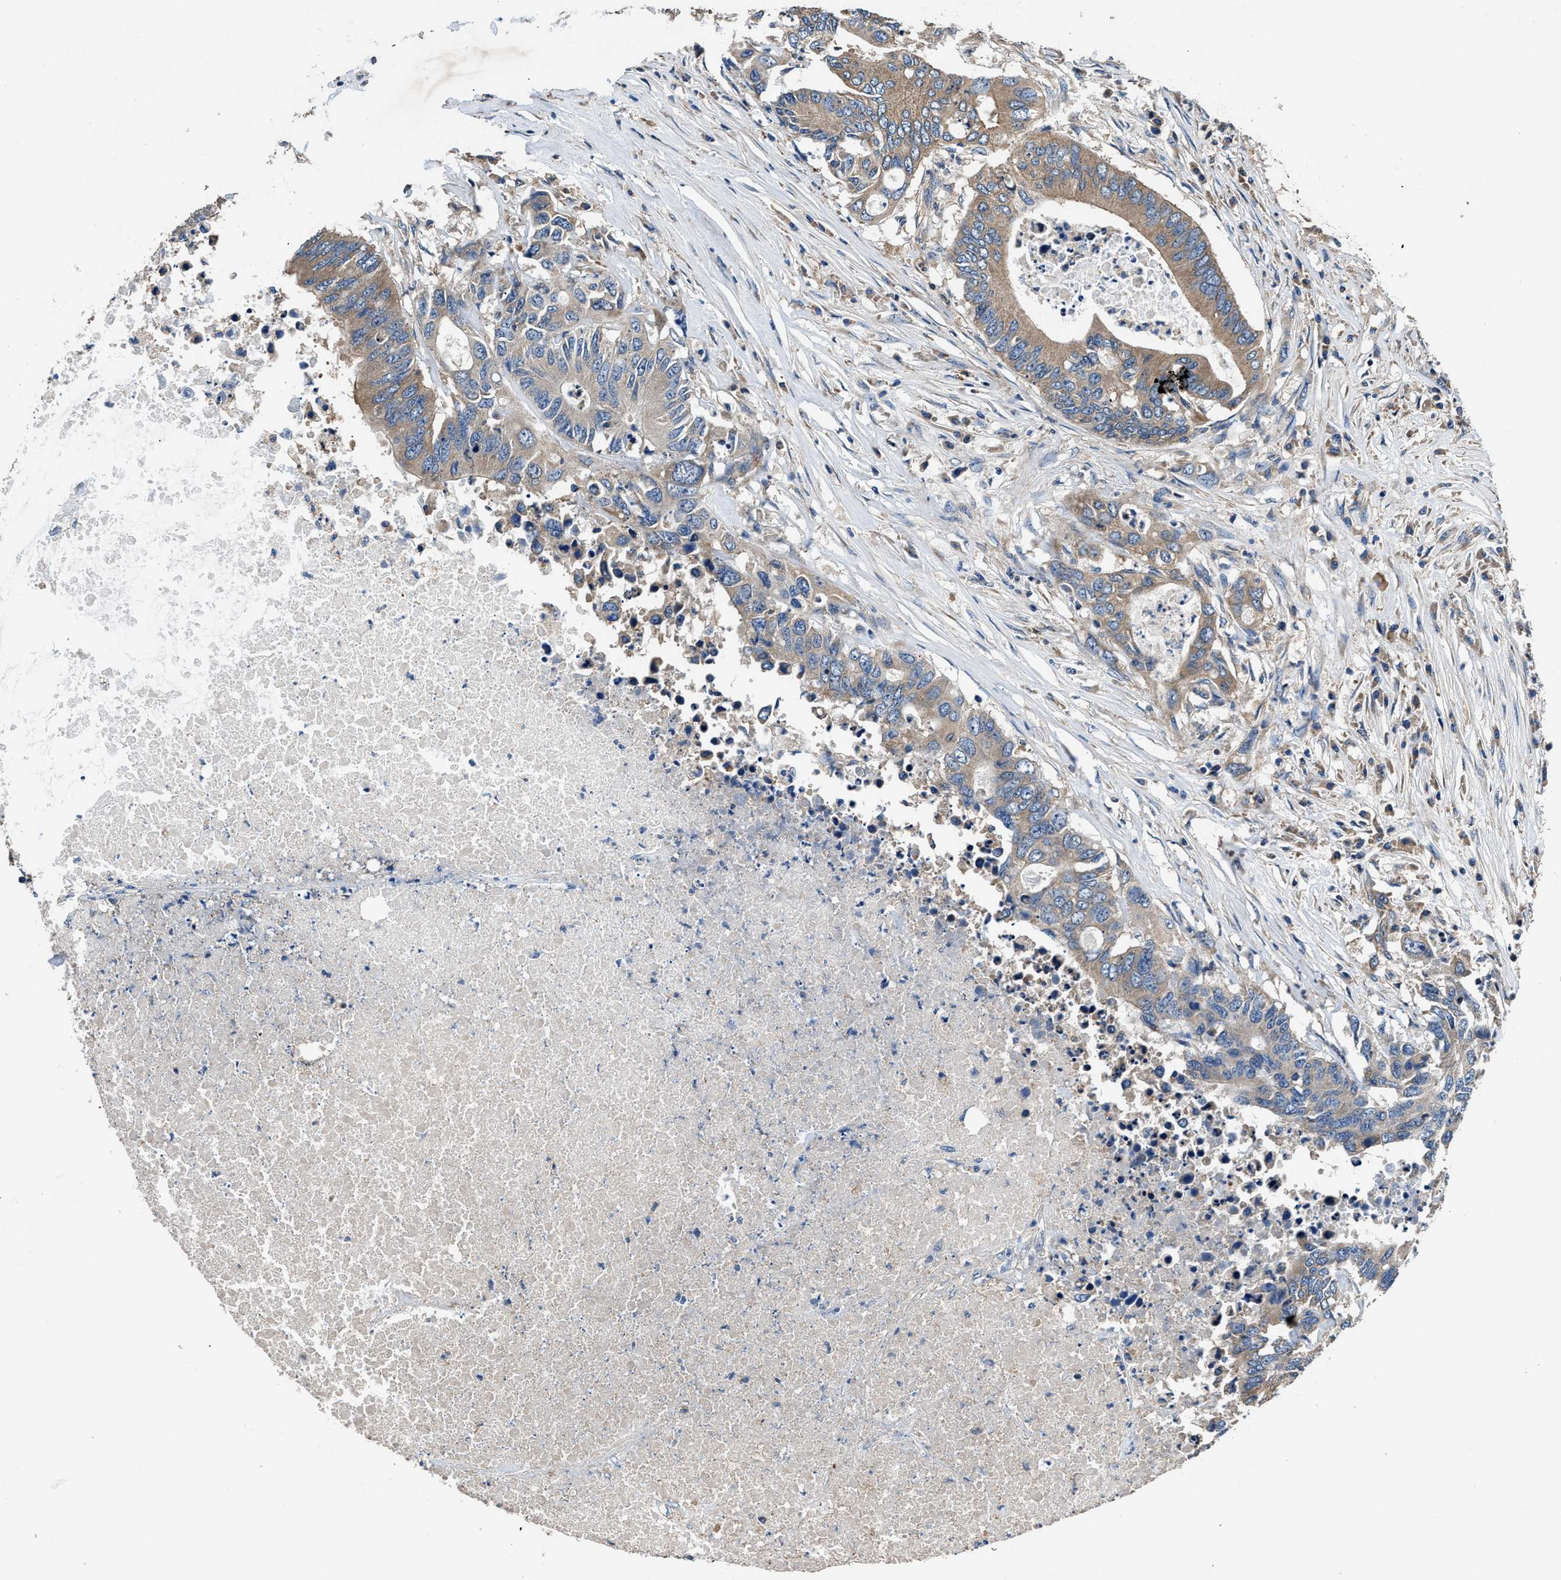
{"staining": {"intensity": "moderate", "quantity": ">75%", "location": "cytoplasmic/membranous"}, "tissue": "colorectal cancer", "cell_type": "Tumor cells", "image_type": "cancer", "snomed": [{"axis": "morphology", "description": "Adenocarcinoma, NOS"}, {"axis": "topography", "description": "Colon"}], "caption": "Protein staining of colorectal cancer tissue exhibits moderate cytoplasmic/membranous staining in approximately >75% of tumor cells.", "gene": "DHRS7B", "patient": {"sex": "male", "age": 71}}